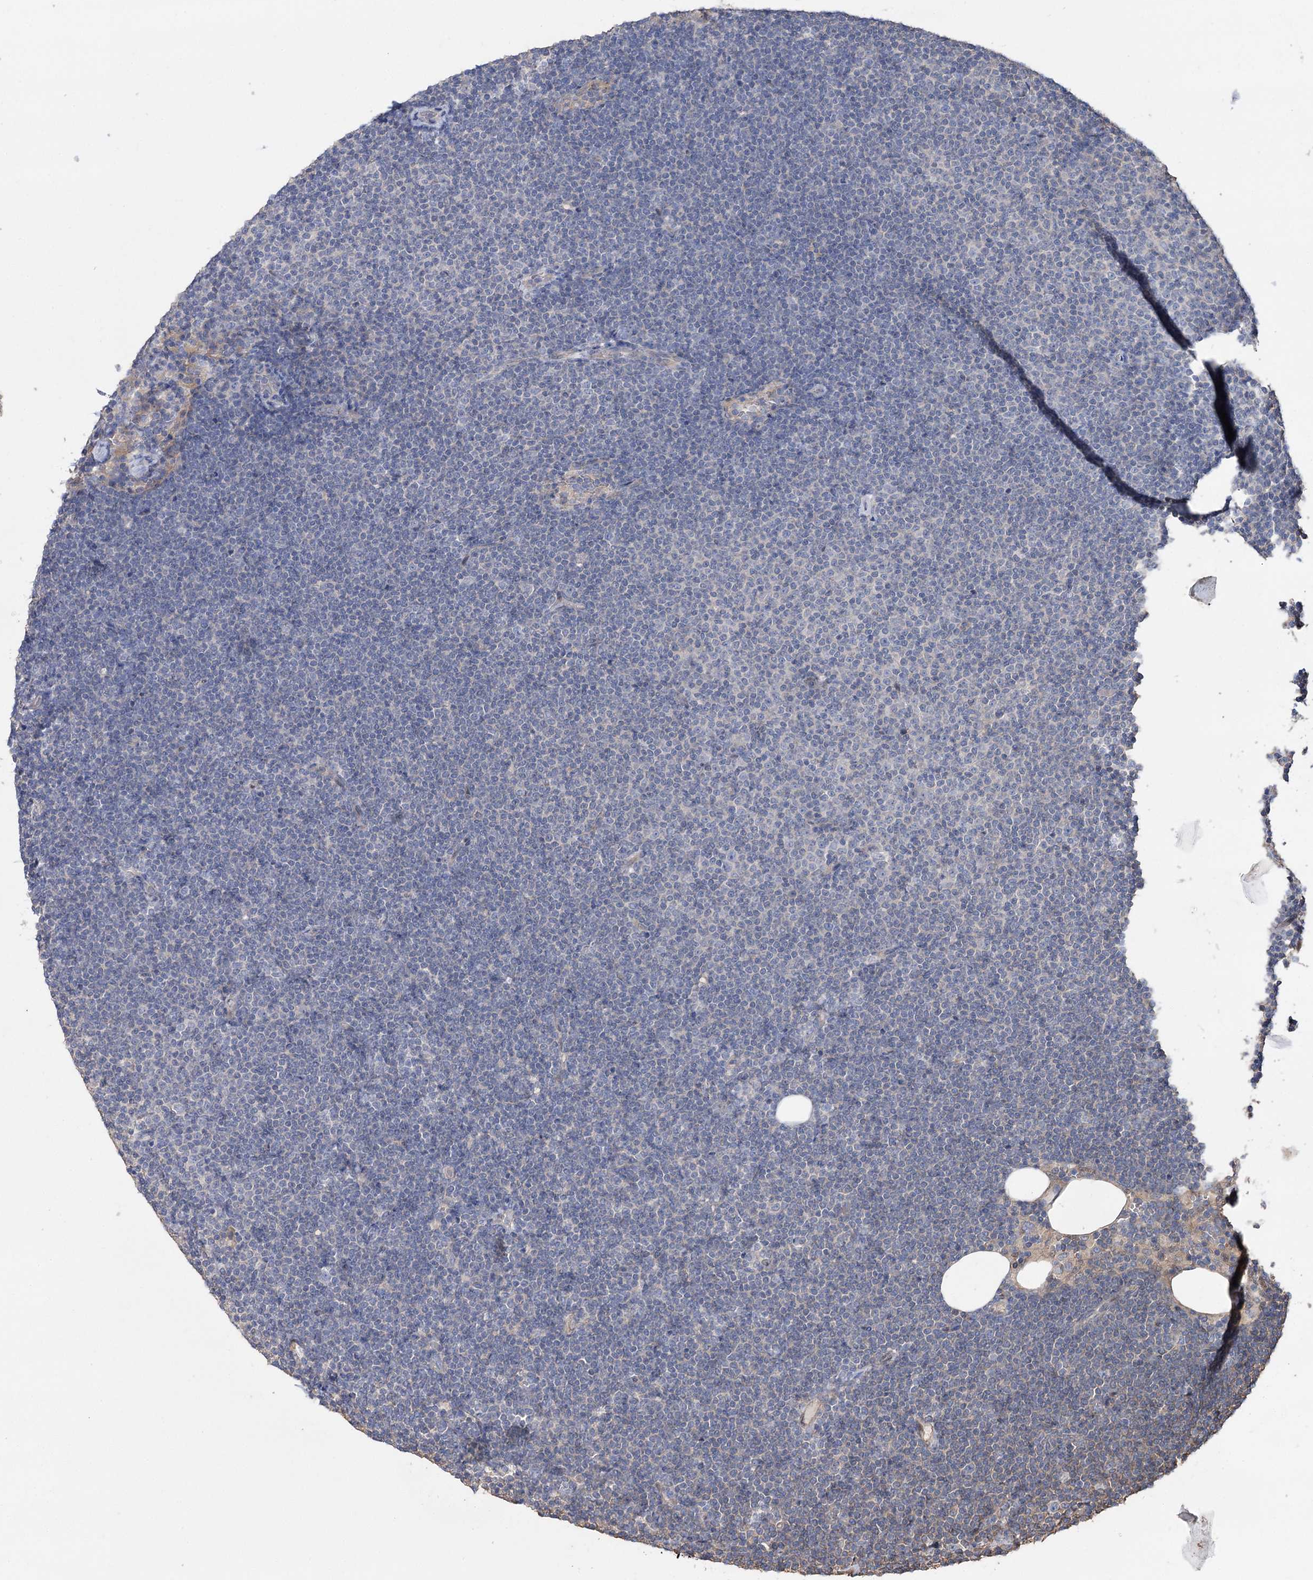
{"staining": {"intensity": "negative", "quantity": "none", "location": "none"}, "tissue": "lymphoma", "cell_type": "Tumor cells", "image_type": "cancer", "snomed": [{"axis": "morphology", "description": "Malignant lymphoma, non-Hodgkin's type, Low grade"}, {"axis": "topography", "description": "Lymph node"}], "caption": "This histopathology image is of low-grade malignant lymphoma, non-Hodgkin's type stained with immunohistochemistry (IHC) to label a protein in brown with the nuclei are counter-stained blue. There is no staining in tumor cells. Nuclei are stained in blue.", "gene": "FAM13B", "patient": {"sex": "female", "age": 53}}